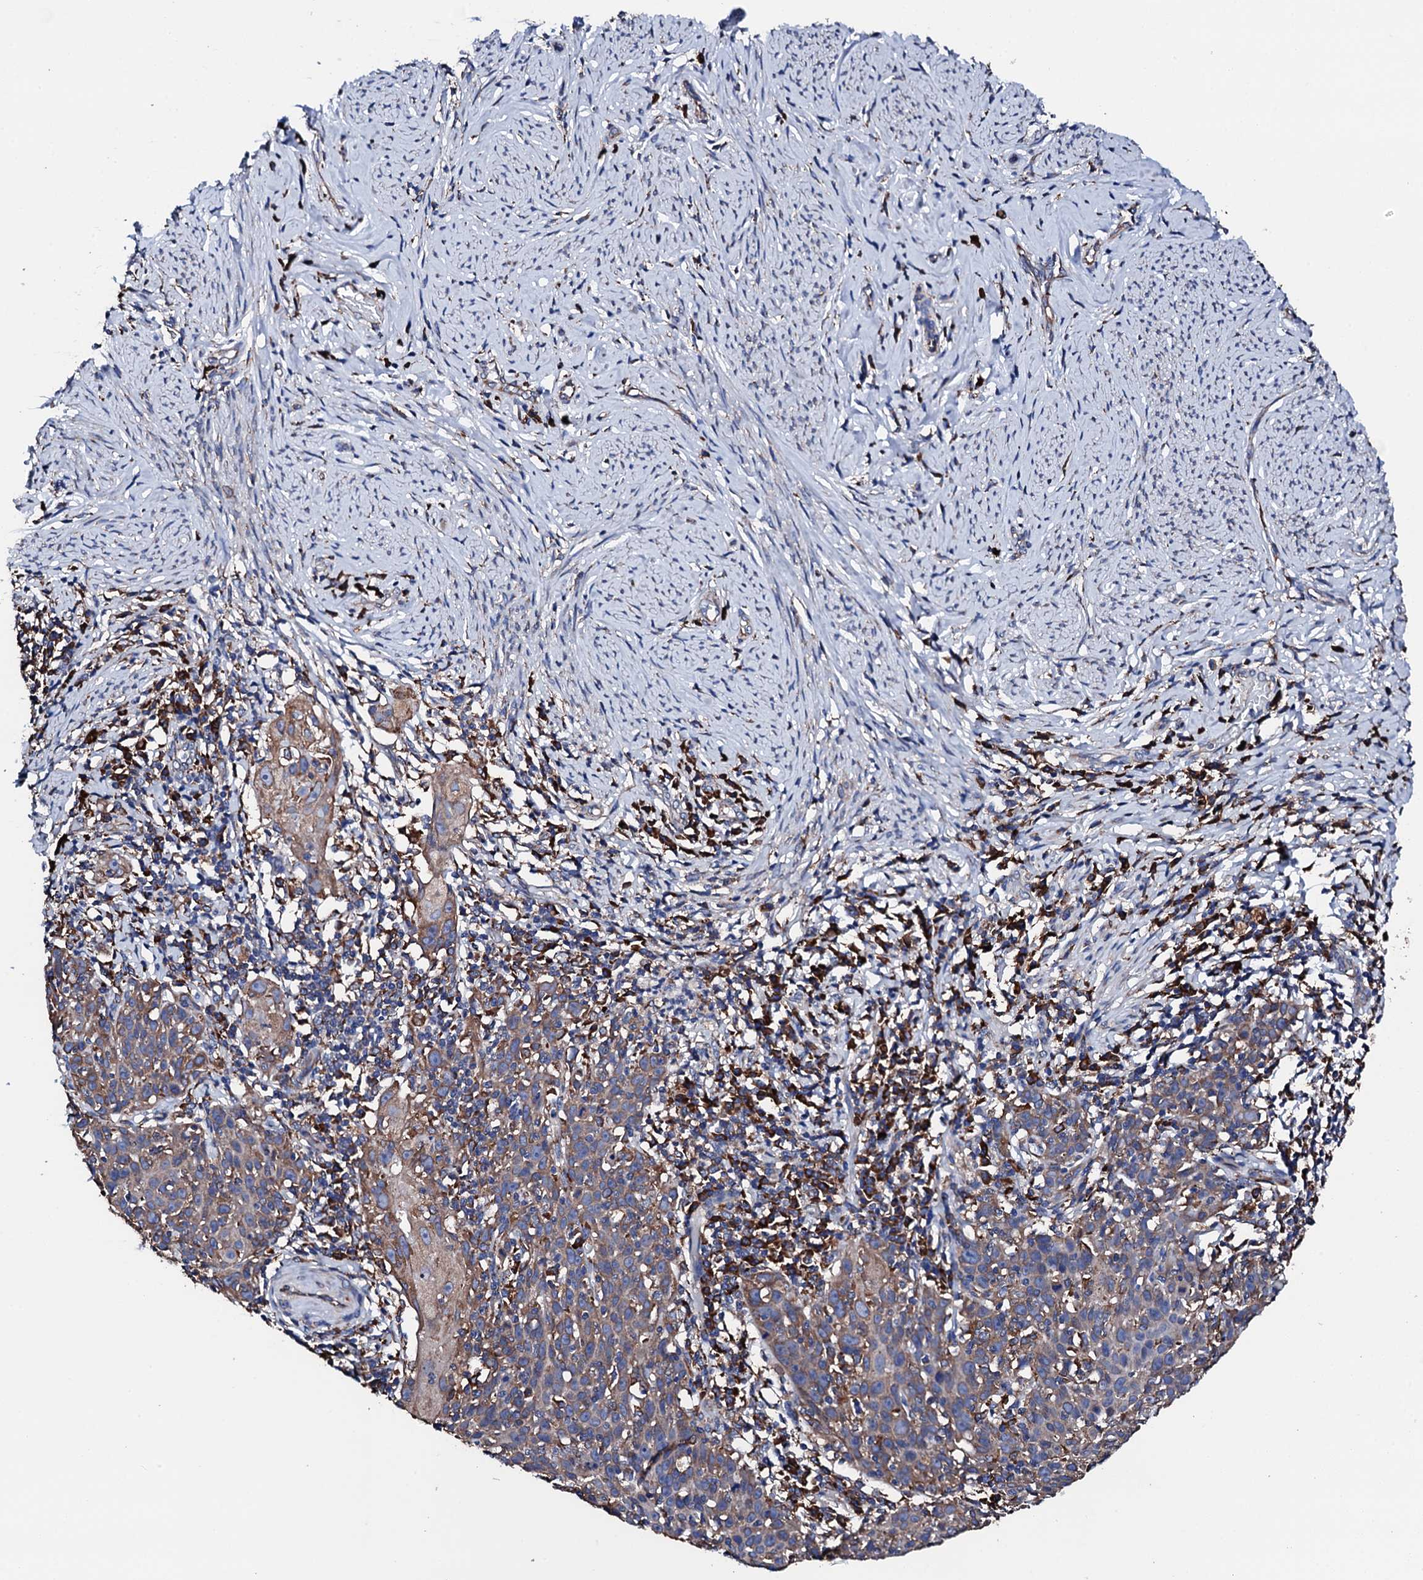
{"staining": {"intensity": "moderate", "quantity": "25%-75%", "location": "cytoplasmic/membranous"}, "tissue": "cervical cancer", "cell_type": "Tumor cells", "image_type": "cancer", "snomed": [{"axis": "morphology", "description": "Squamous cell carcinoma, NOS"}, {"axis": "topography", "description": "Cervix"}], "caption": "A brown stain highlights moderate cytoplasmic/membranous staining of a protein in squamous cell carcinoma (cervical) tumor cells.", "gene": "AMDHD1", "patient": {"sex": "female", "age": 50}}